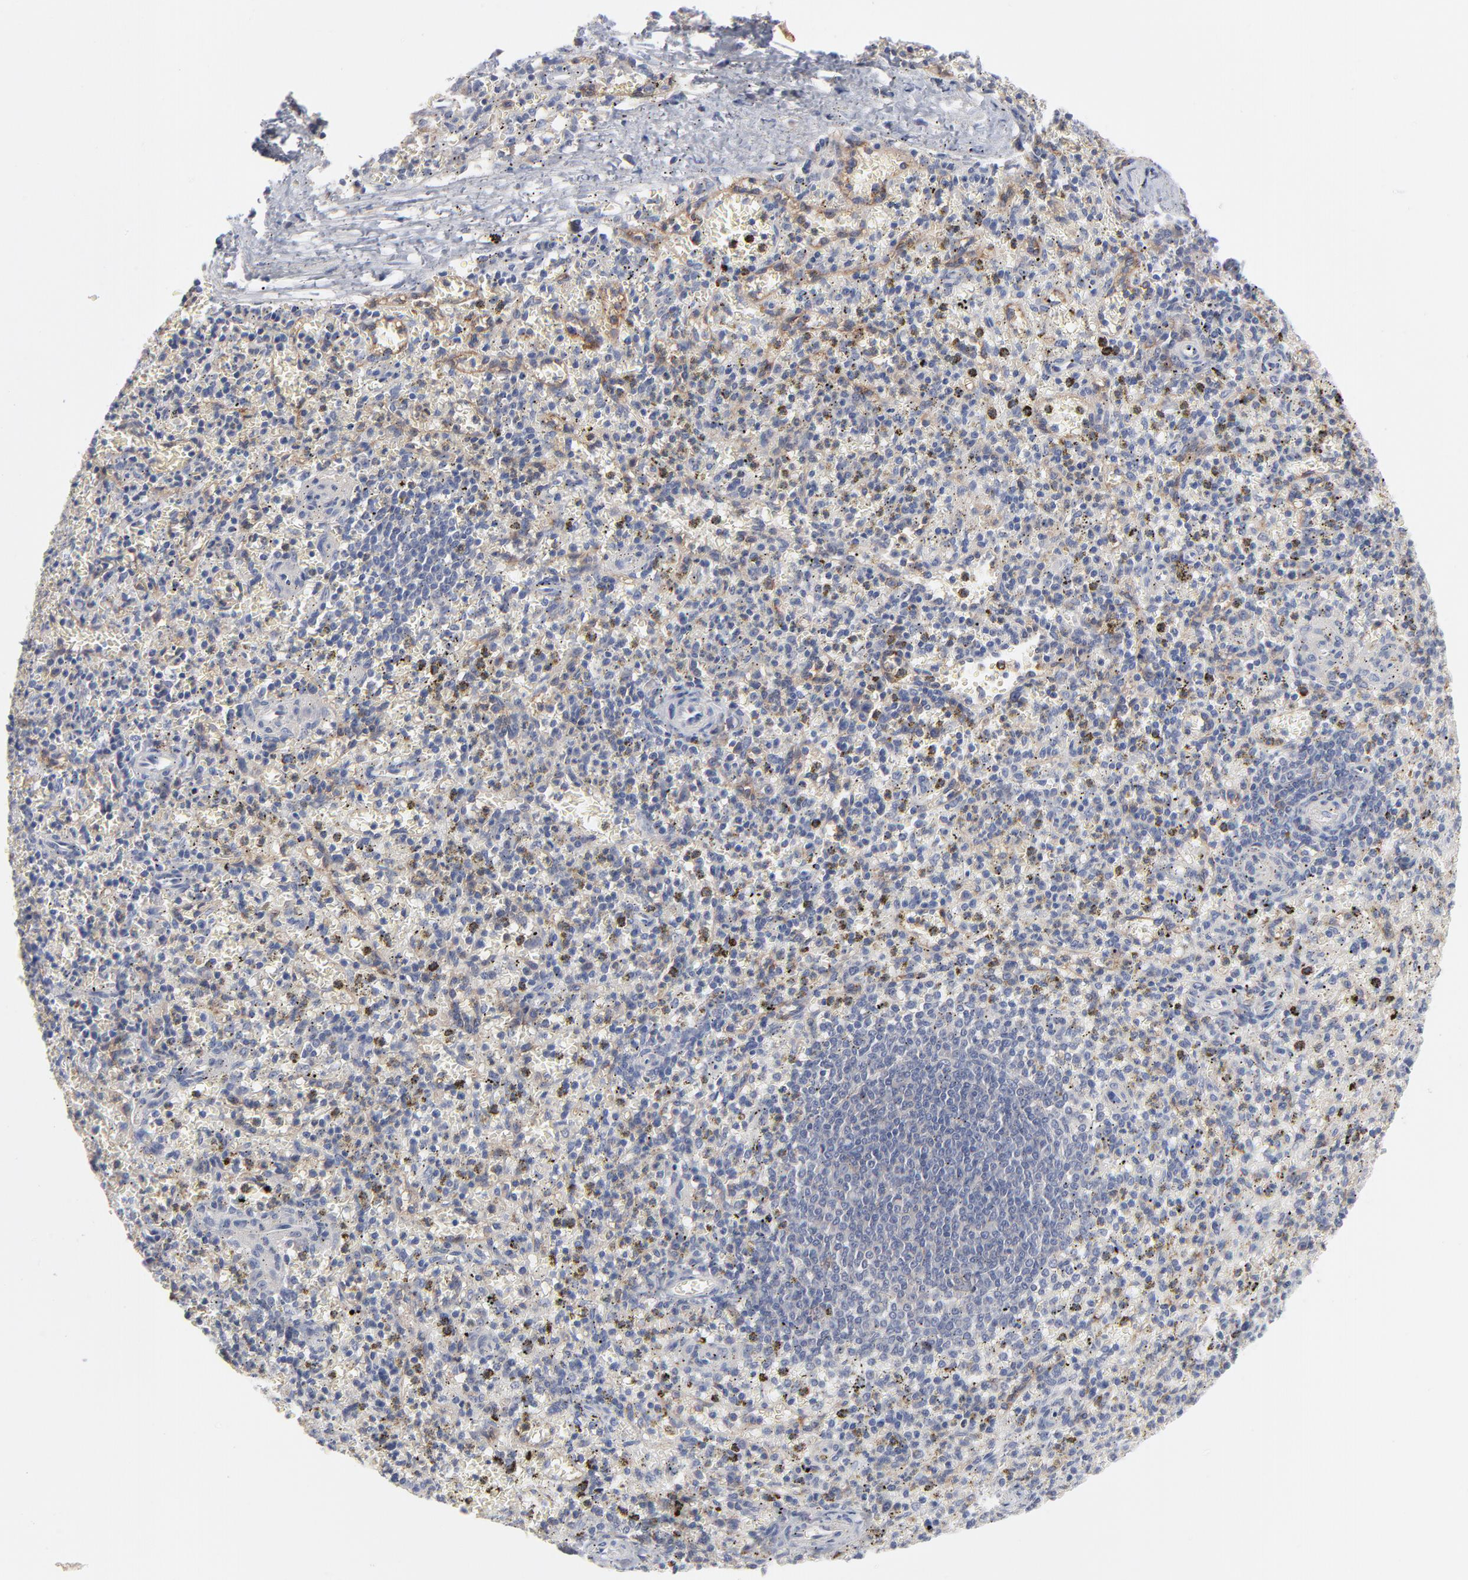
{"staining": {"intensity": "weak", "quantity": "<25%", "location": "cytoplasmic/membranous"}, "tissue": "spleen", "cell_type": "Cells in red pulp", "image_type": "normal", "snomed": [{"axis": "morphology", "description": "Normal tissue, NOS"}, {"axis": "topography", "description": "Spleen"}], "caption": "DAB (3,3'-diaminobenzidine) immunohistochemical staining of unremarkable spleen exhibits no significant positivity in cells in red pulp. (Stains: DAB immunohistochemistry (IHC) with hematoxylin counter stain, Microscopy: brightfield microscopy at high magnification).", "gene": "SLC16A1", "patient": {"sex": "male", "age": 72}}